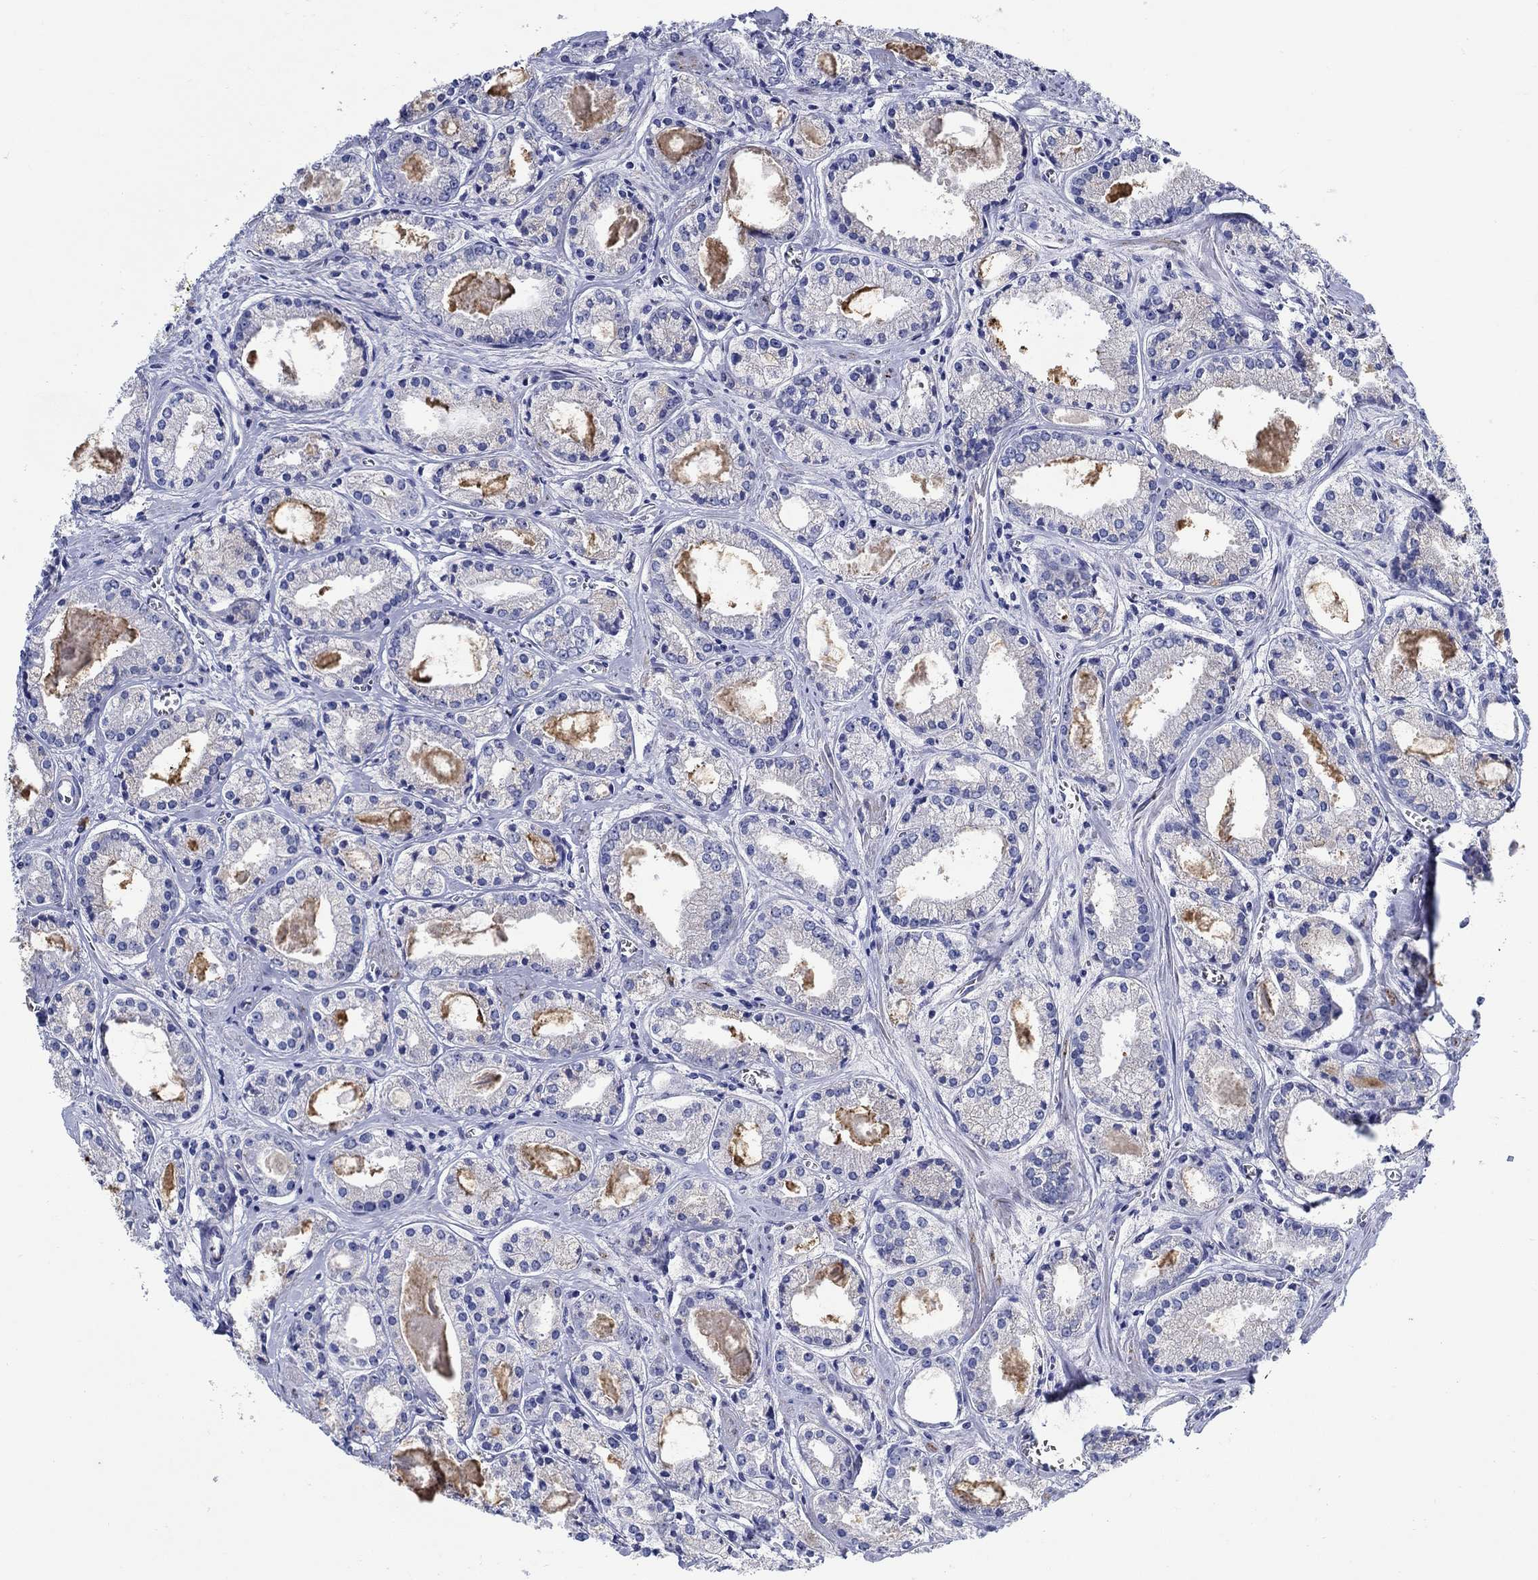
{"staining": {"intensity": "negative", "quantity": "none", "location": "none"}, "tissue": "prostate cancer", "cell_type": "Tumor cells", "image_type": "cancer", "snomed": [{"axis": "morphology", "description": "Adenocarcinoma, NOS"}, {"axis": "topography", "description": "Prostate"}], "caption": "Immunohistochemistry micrograph of neoplastic tissue: human prostate adenocarcinoma stained with DAB (3,3'-diaminobenzidine) exhibits no significant protein positivity in tumor cells.", "gene": "MC2R", "patient": {"sex": "male", "age": 72}}